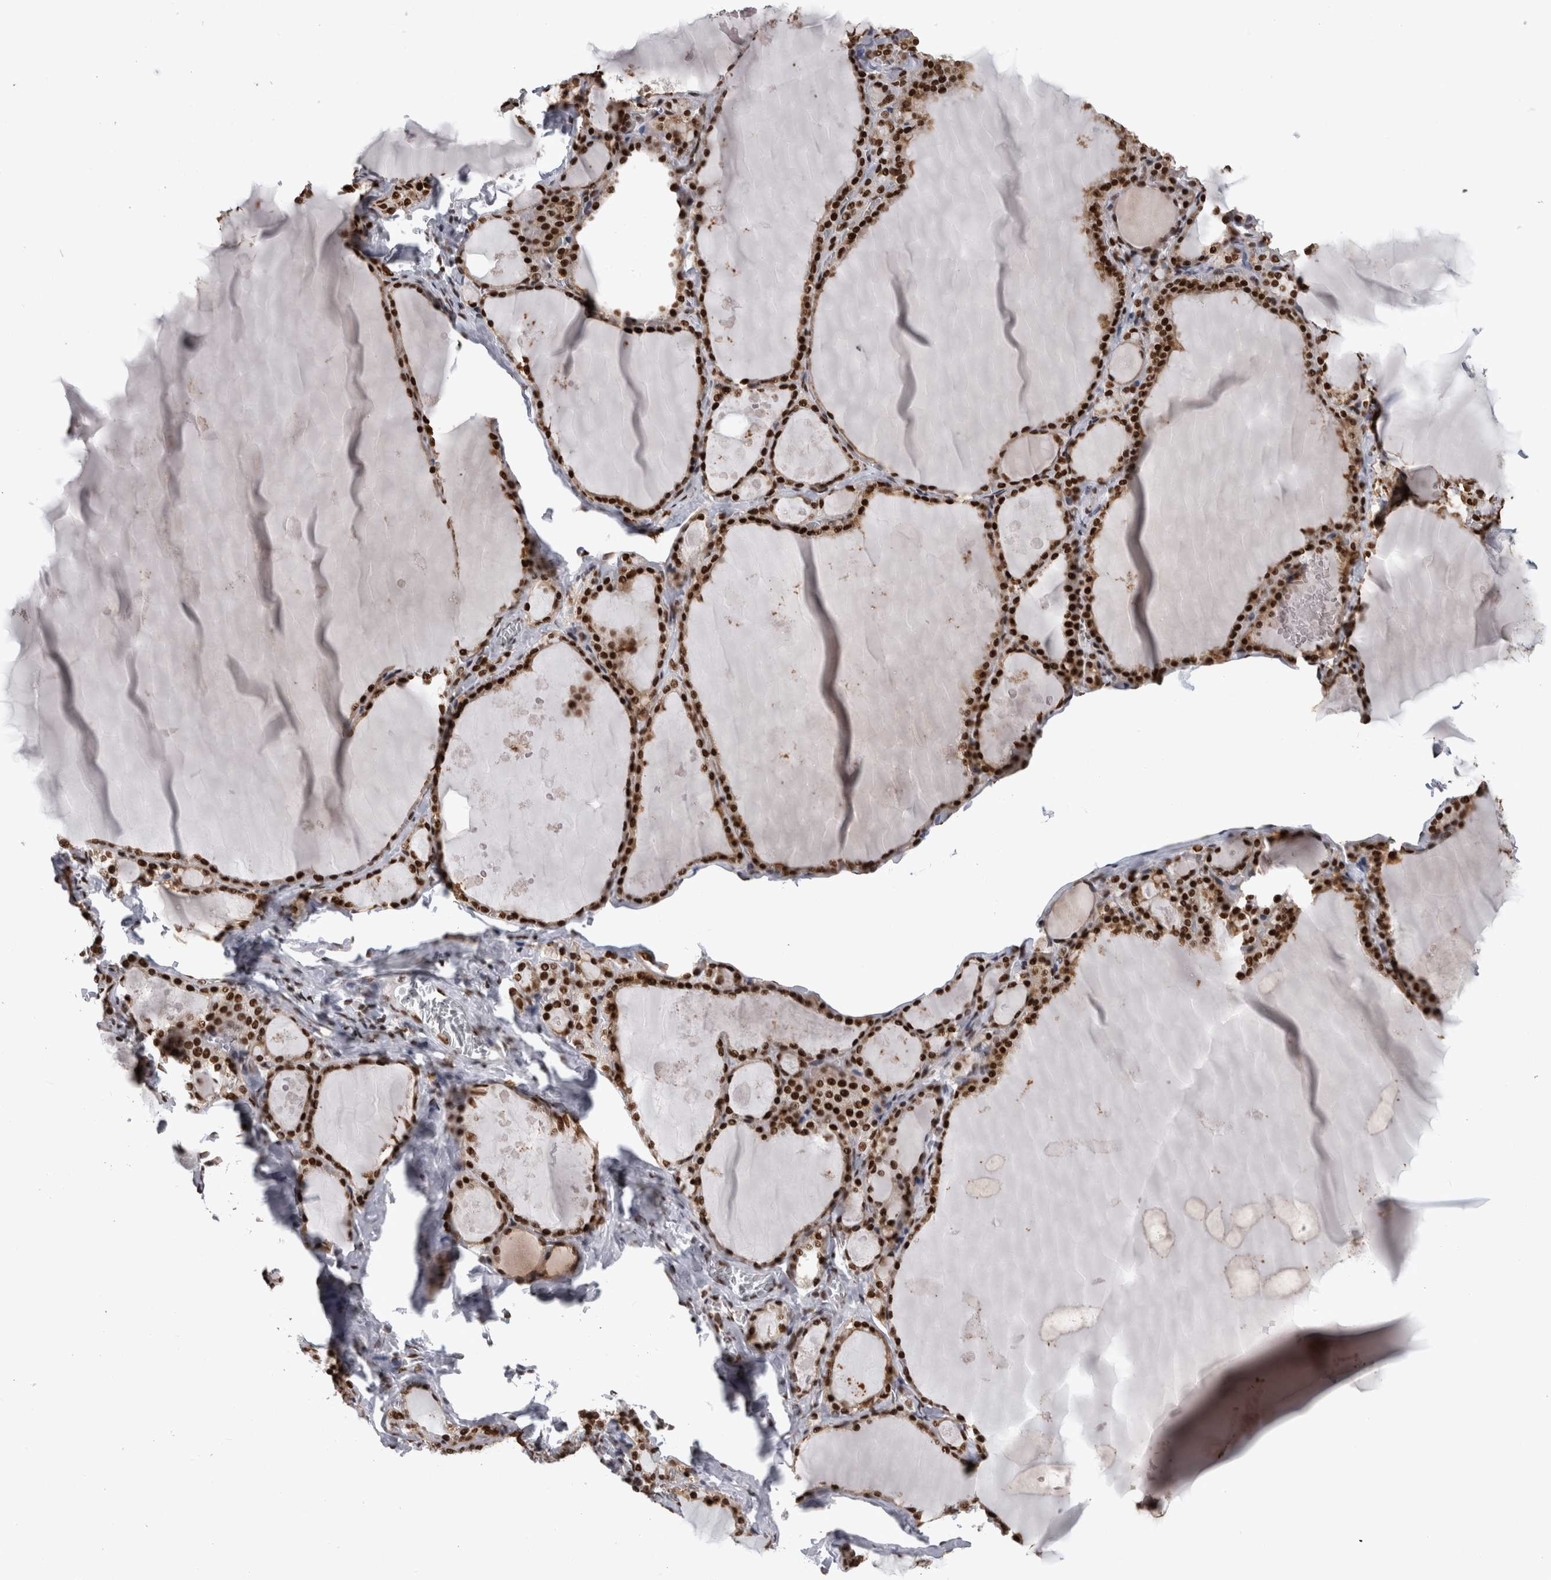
{"staining": {"intensity": "strong", "quantity": ">75%", "location": "nuclear"}, "tissue": "thyroid gland", "cell_type": "Glandular cells", "image_type": "normal", "snomed": [{"axis": "morphology", "description": "Normal tissue, NOS"}, {"axis": "topography", "description": "Thyroid gland"}], "caption": "Immunohistochemical staining of normal human thyroid gland exhibits high levels of strong nuclear positivity in about >75% of glandular cells.", "gene": "ZSCAN2", "patient": {"sex": "male", "age": 56}}